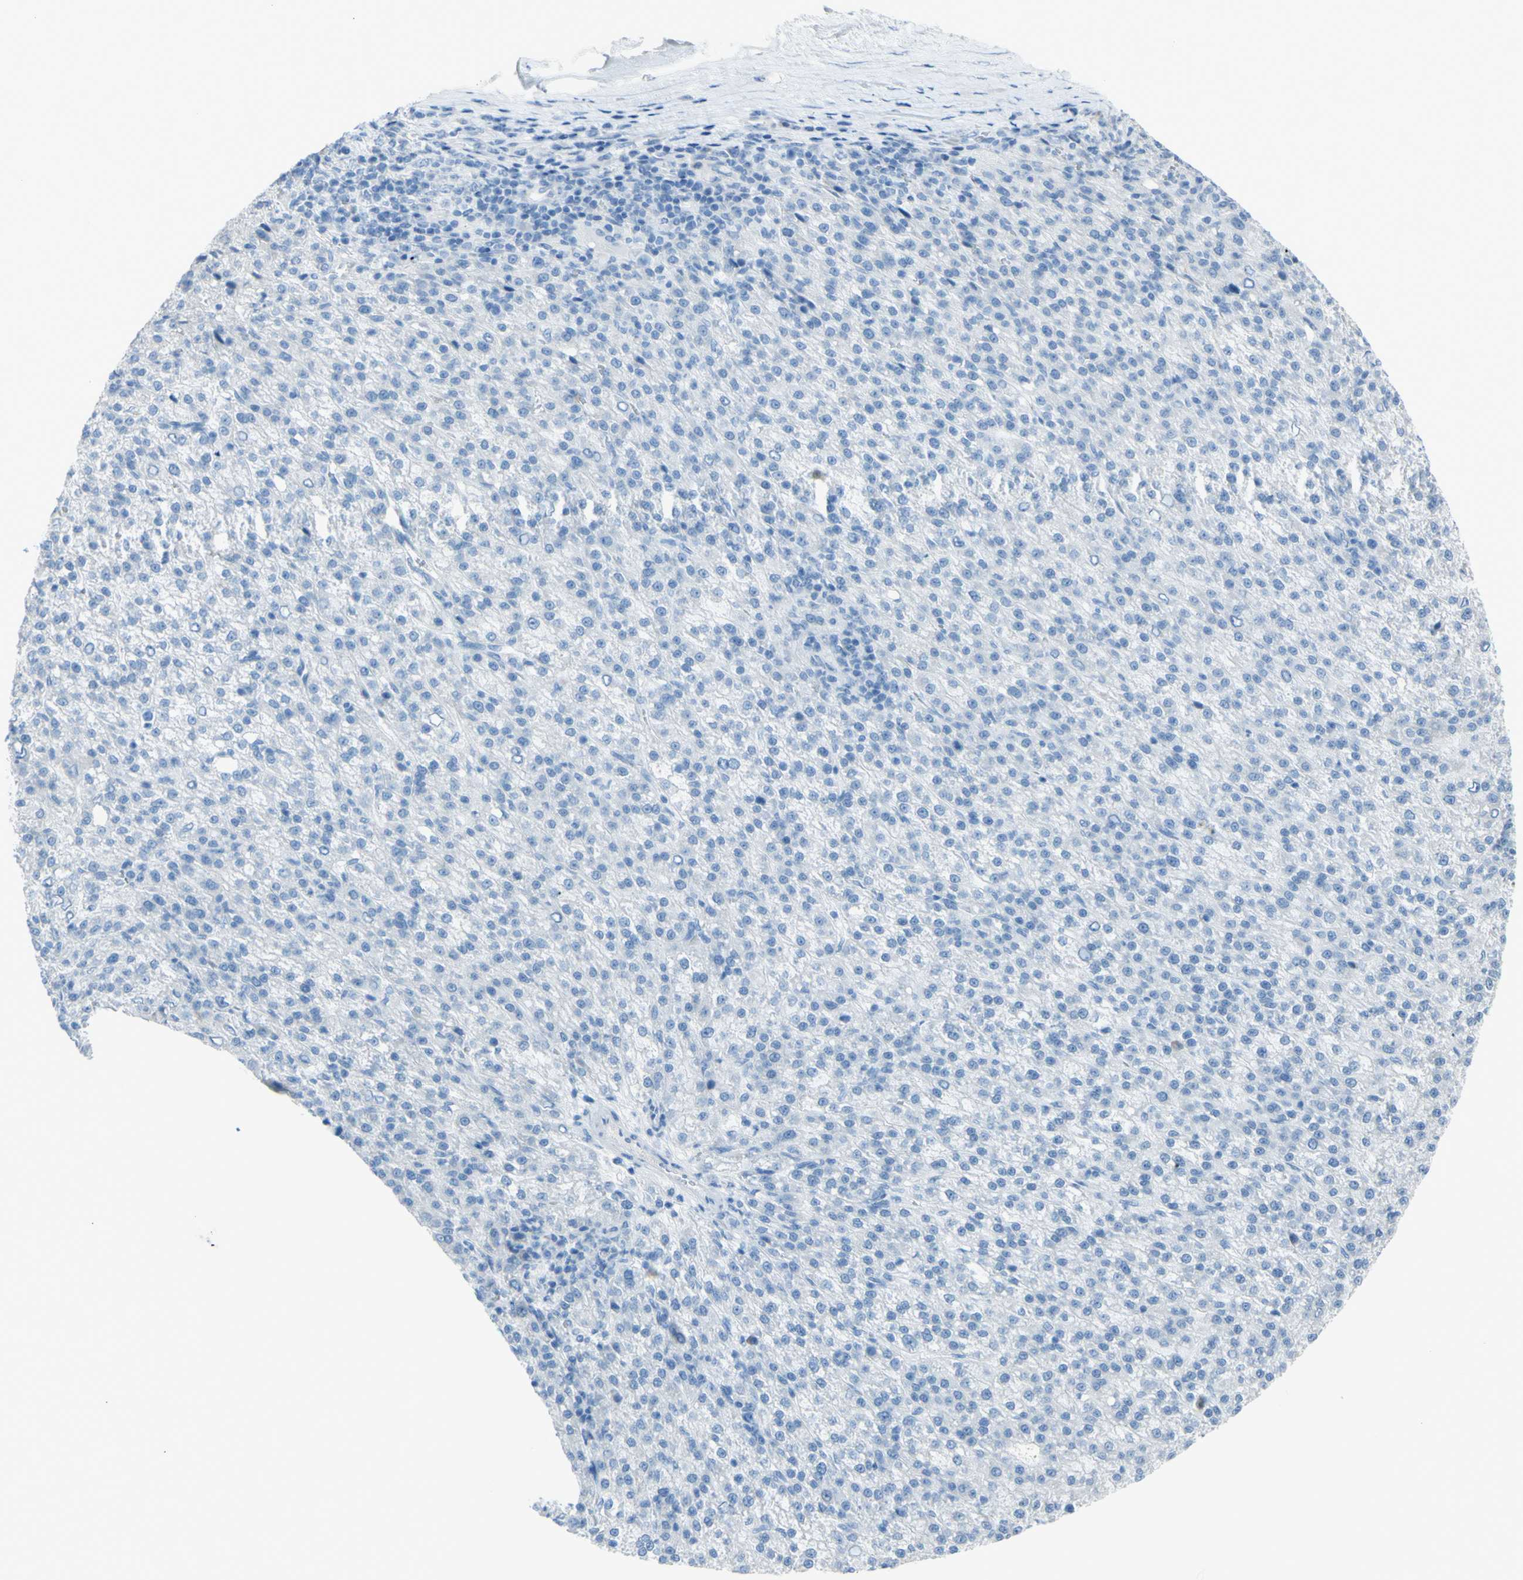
{"staining": {"intensity": "negative", "quantity": "none", "location": "none"}, "tissue": "liver cancer", "cell_type": "Tumor cells", "image_type": "cancer", "snomed": [{"axis": "morphology", "description": "Carcinoma, Hepatocellular, NOS"}, {"axis": "topography", "description": "Liver"}], "caption": "The histopathology image demonstrates no staining of tumor cells in liver cancer (hepatocellular carcinoma).", "gene": "TFPI2", "patient": {"sex": "female", "age": 58}}